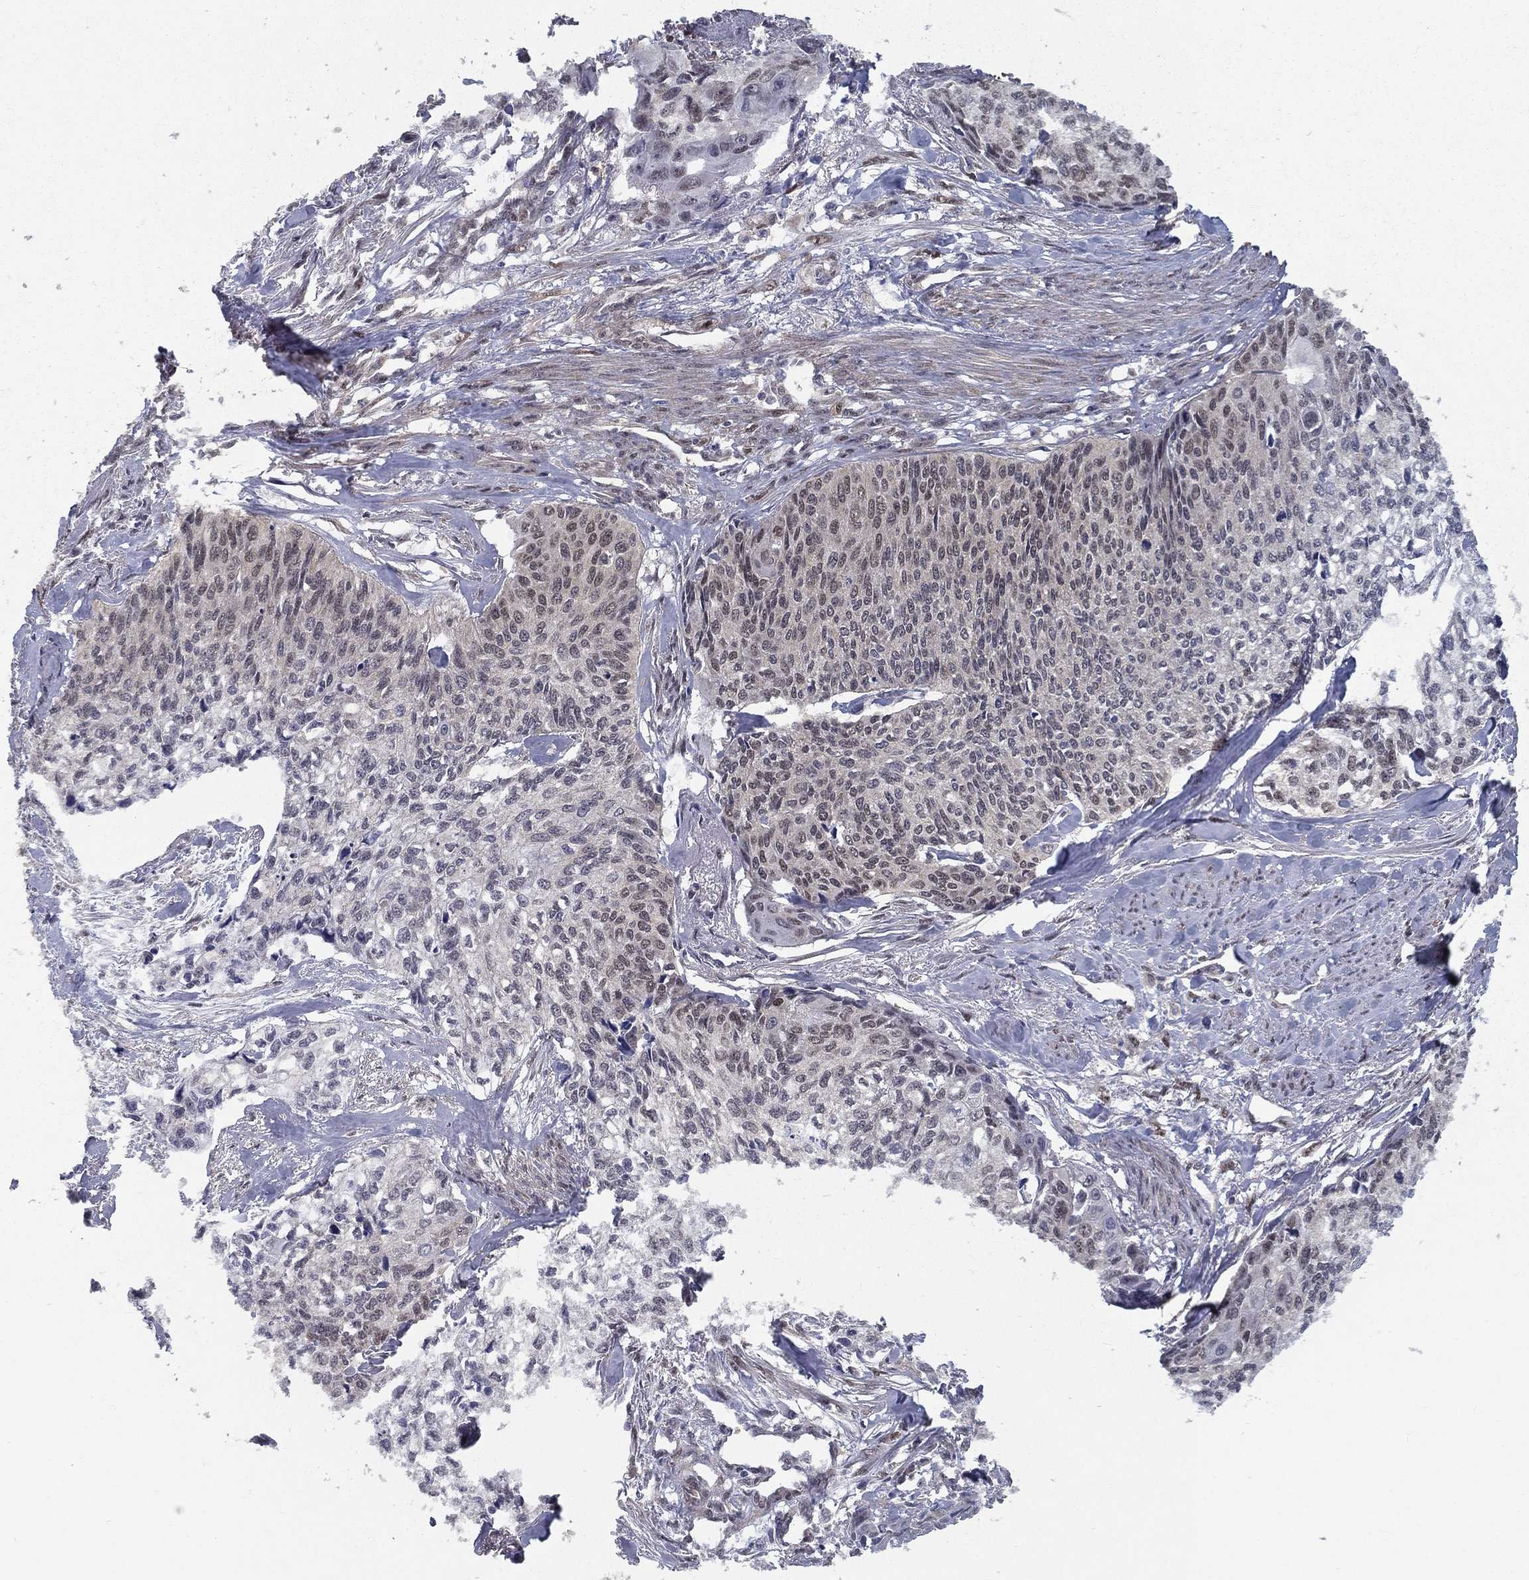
{"staining": {"intensity": "negative", "quantity": "none", "location": "none"}, "tissue": "cervical cancer", "cell_type": "Tumor cells", "image_type": "cancer", "snomed": [{"axis": "morphology", "description": "Squamous cell carcinoma, NOS"}, {"axis": "topography", "description": "Cervix"}], "caption": "Image shows no significant protein staining in tumor cells of cervical cancer.", "gene": "CARM1", "patient": {"sex": "female", "age": 58}}